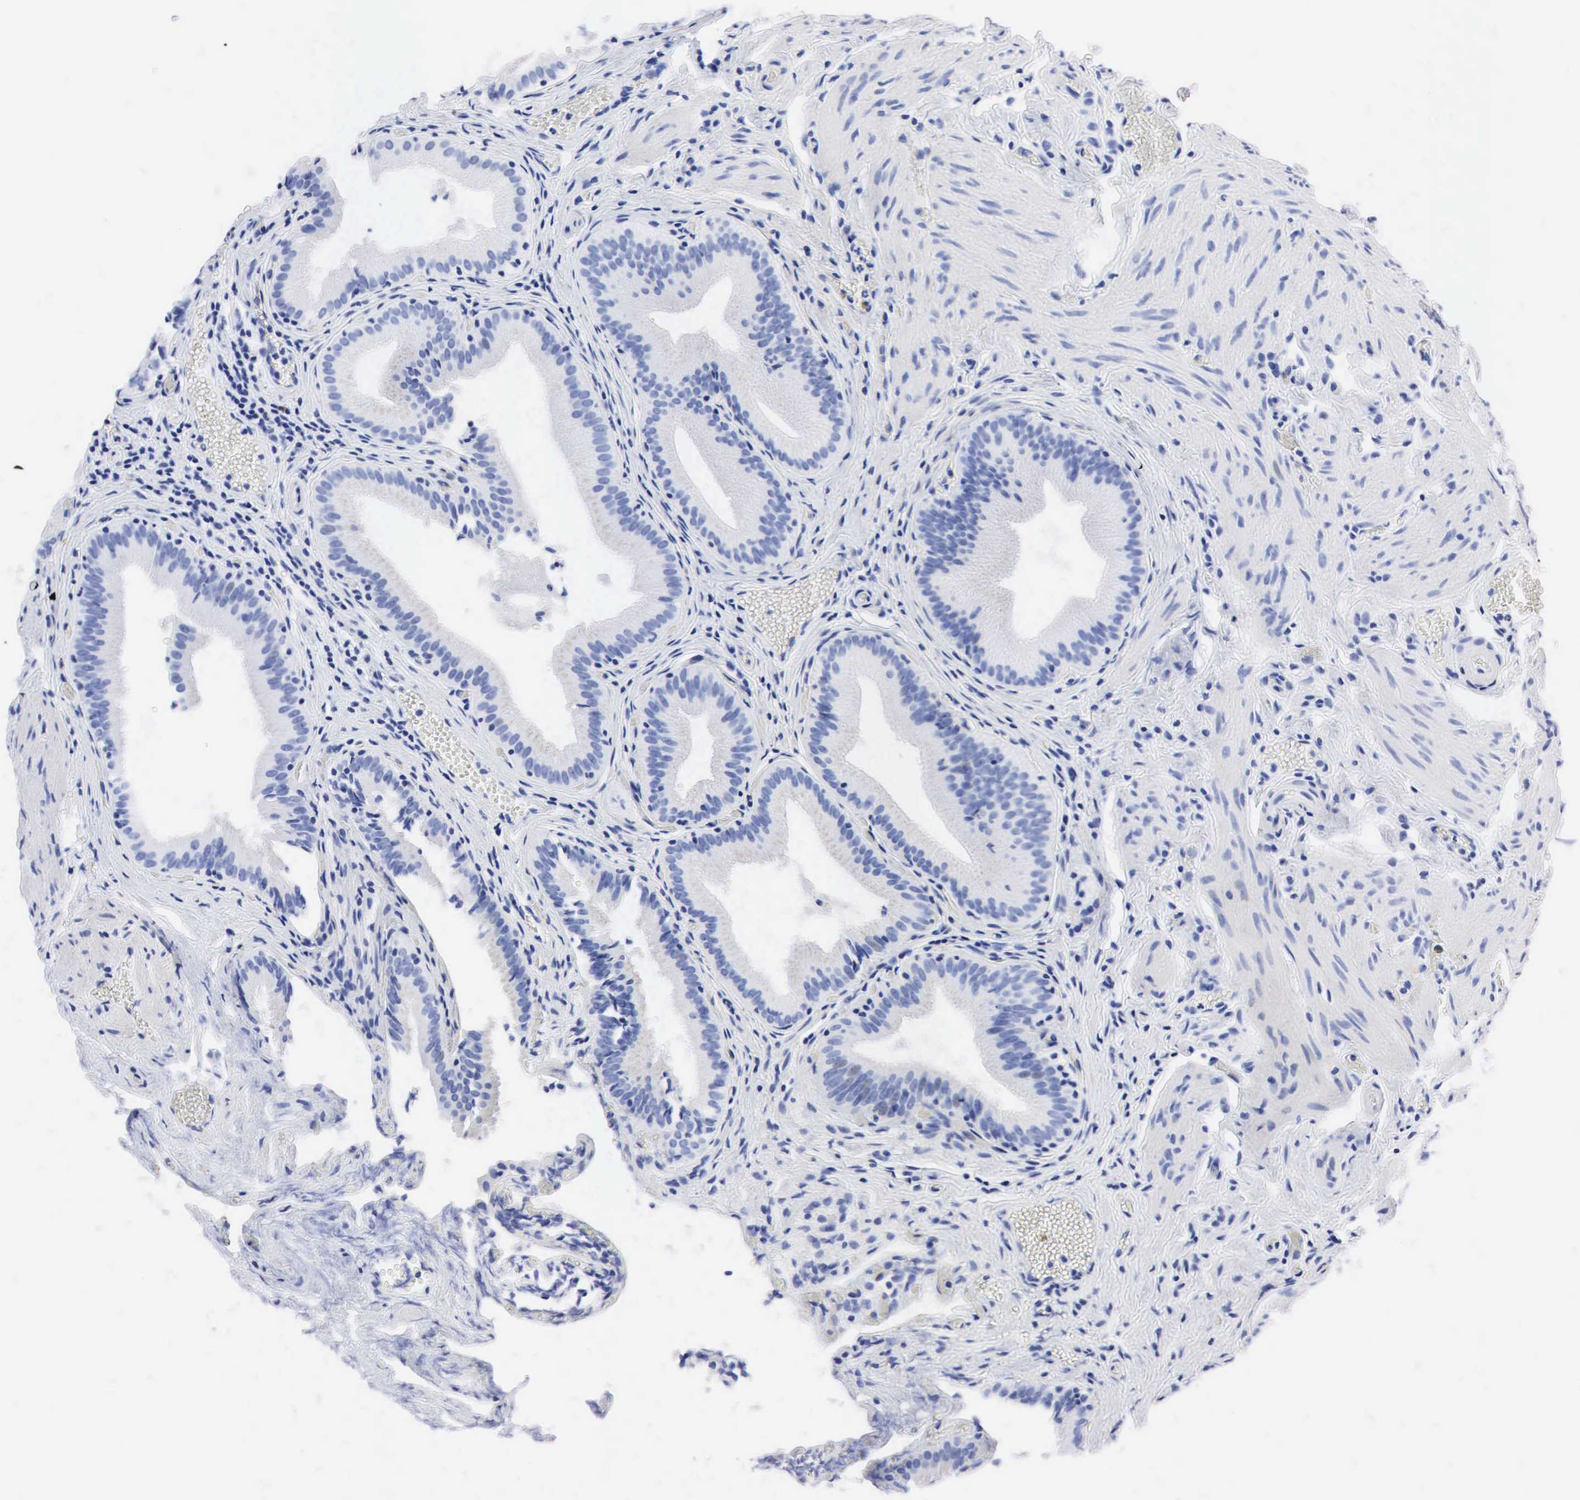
{"staining": {"intensity": "weak", "quantity": "<25%", "location": "nuclear"}, "tissue": "gallbladder", "cell_type": "Glandular cells", "image_type": "normal", "snomed": [{"axis": "morphology", "description": "Normal tissue, NOS"}, {"axis": "topography", "description": "Gallbladder"}], "caption": "This is an IHC image of benign human gallbladder. There is no staining in glandular cells.", "gene": "PTH", "patient": {"sex": "female", "age": 44}}